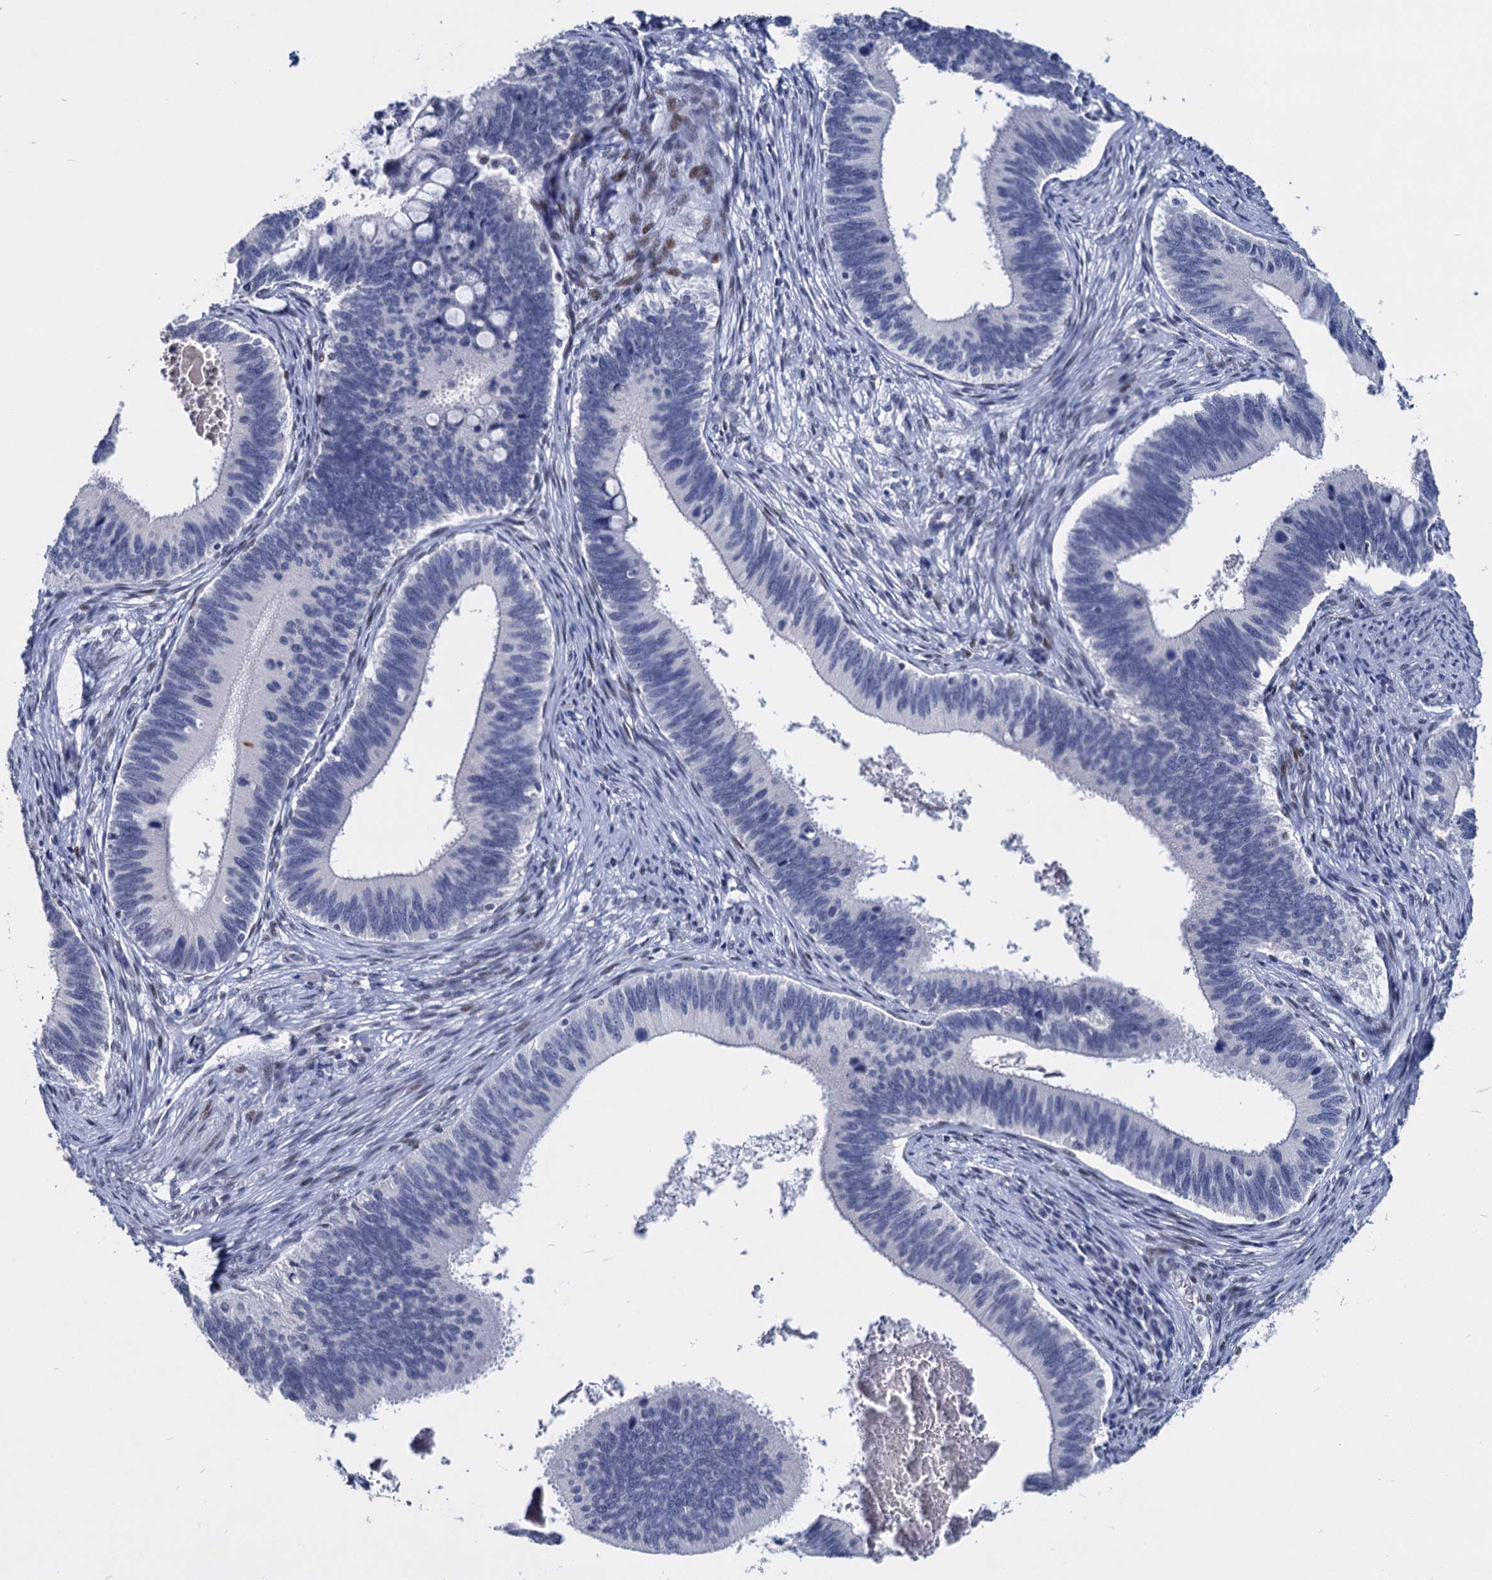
{"staining": {"intensity": "negative", "quantity": "none", "location": "none"}, "tissue": "cervical cancer", "cell_type": "Tumor cells", "image_type": "cancer", "snomed": [{"axis": "morphology", "description": "Adenocarcinoma, NOS"}, {"axis": "topography", "description": "Cervix"}], "caption": "Cervical adenocarcinoma was stained to show a protein in brown. There is no significant positivity in tumor cells.", "gene": "MAGEA4", "patient": {"sex": "female", "age": 42}}